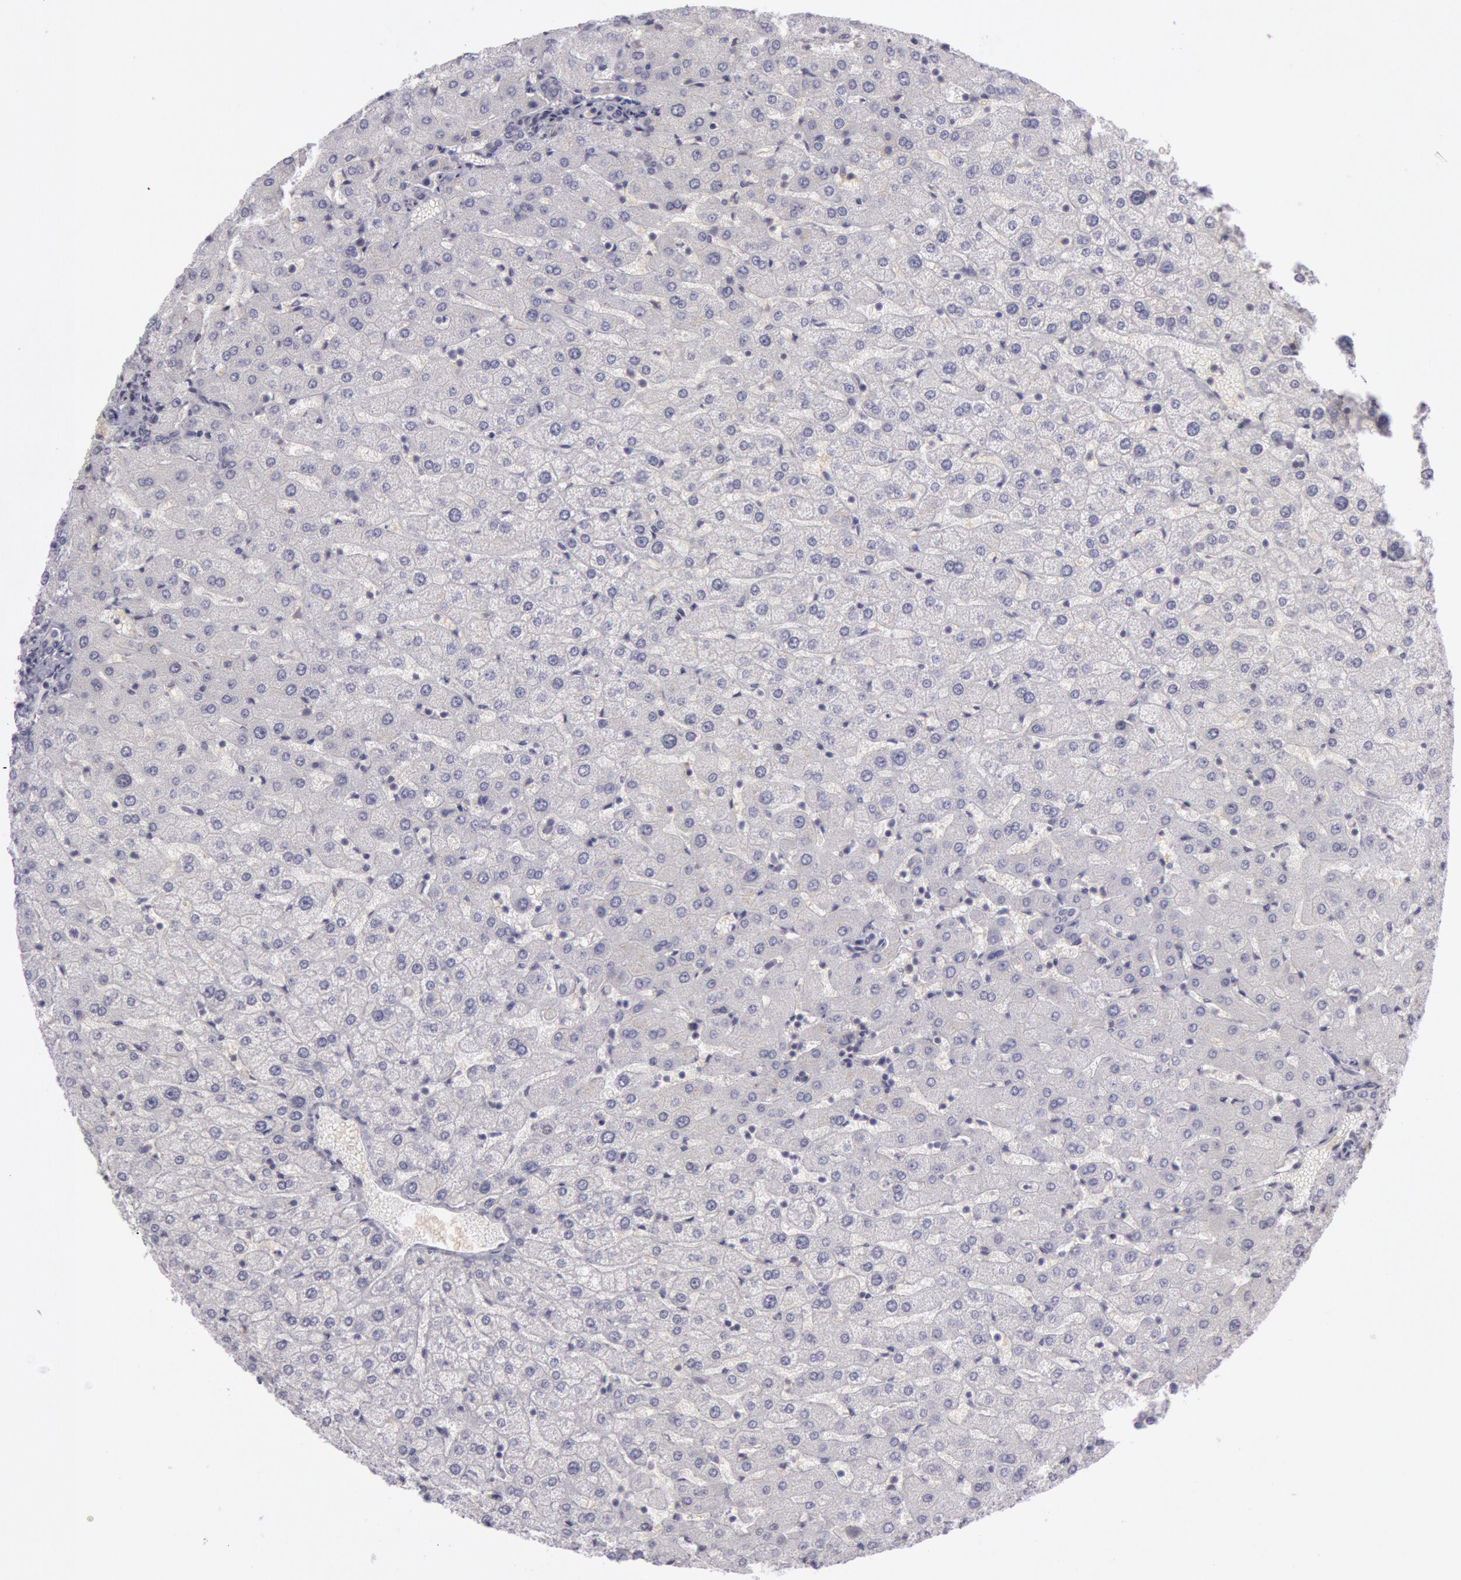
{"staining": {"intensity": "negative", "quantity": "none", "location": "none"}, "tissue": "liver", "cell_type": "Cholangiocytes", "image_type": "normal", "snomed": [{"axis": "morphology", "description": "Normal tissue, NOS"}, {"axis": "morphology", "description": "Fibrosis, NOS"}, {"axis": "topography", "description": "Liver"}], "caption": "The immunohistochemistry (IHC) micrograph has no significant staining in cholangiocytes of liver.", "gene": "IKBKB", "patient": {"sex": "female", "age": 29}}